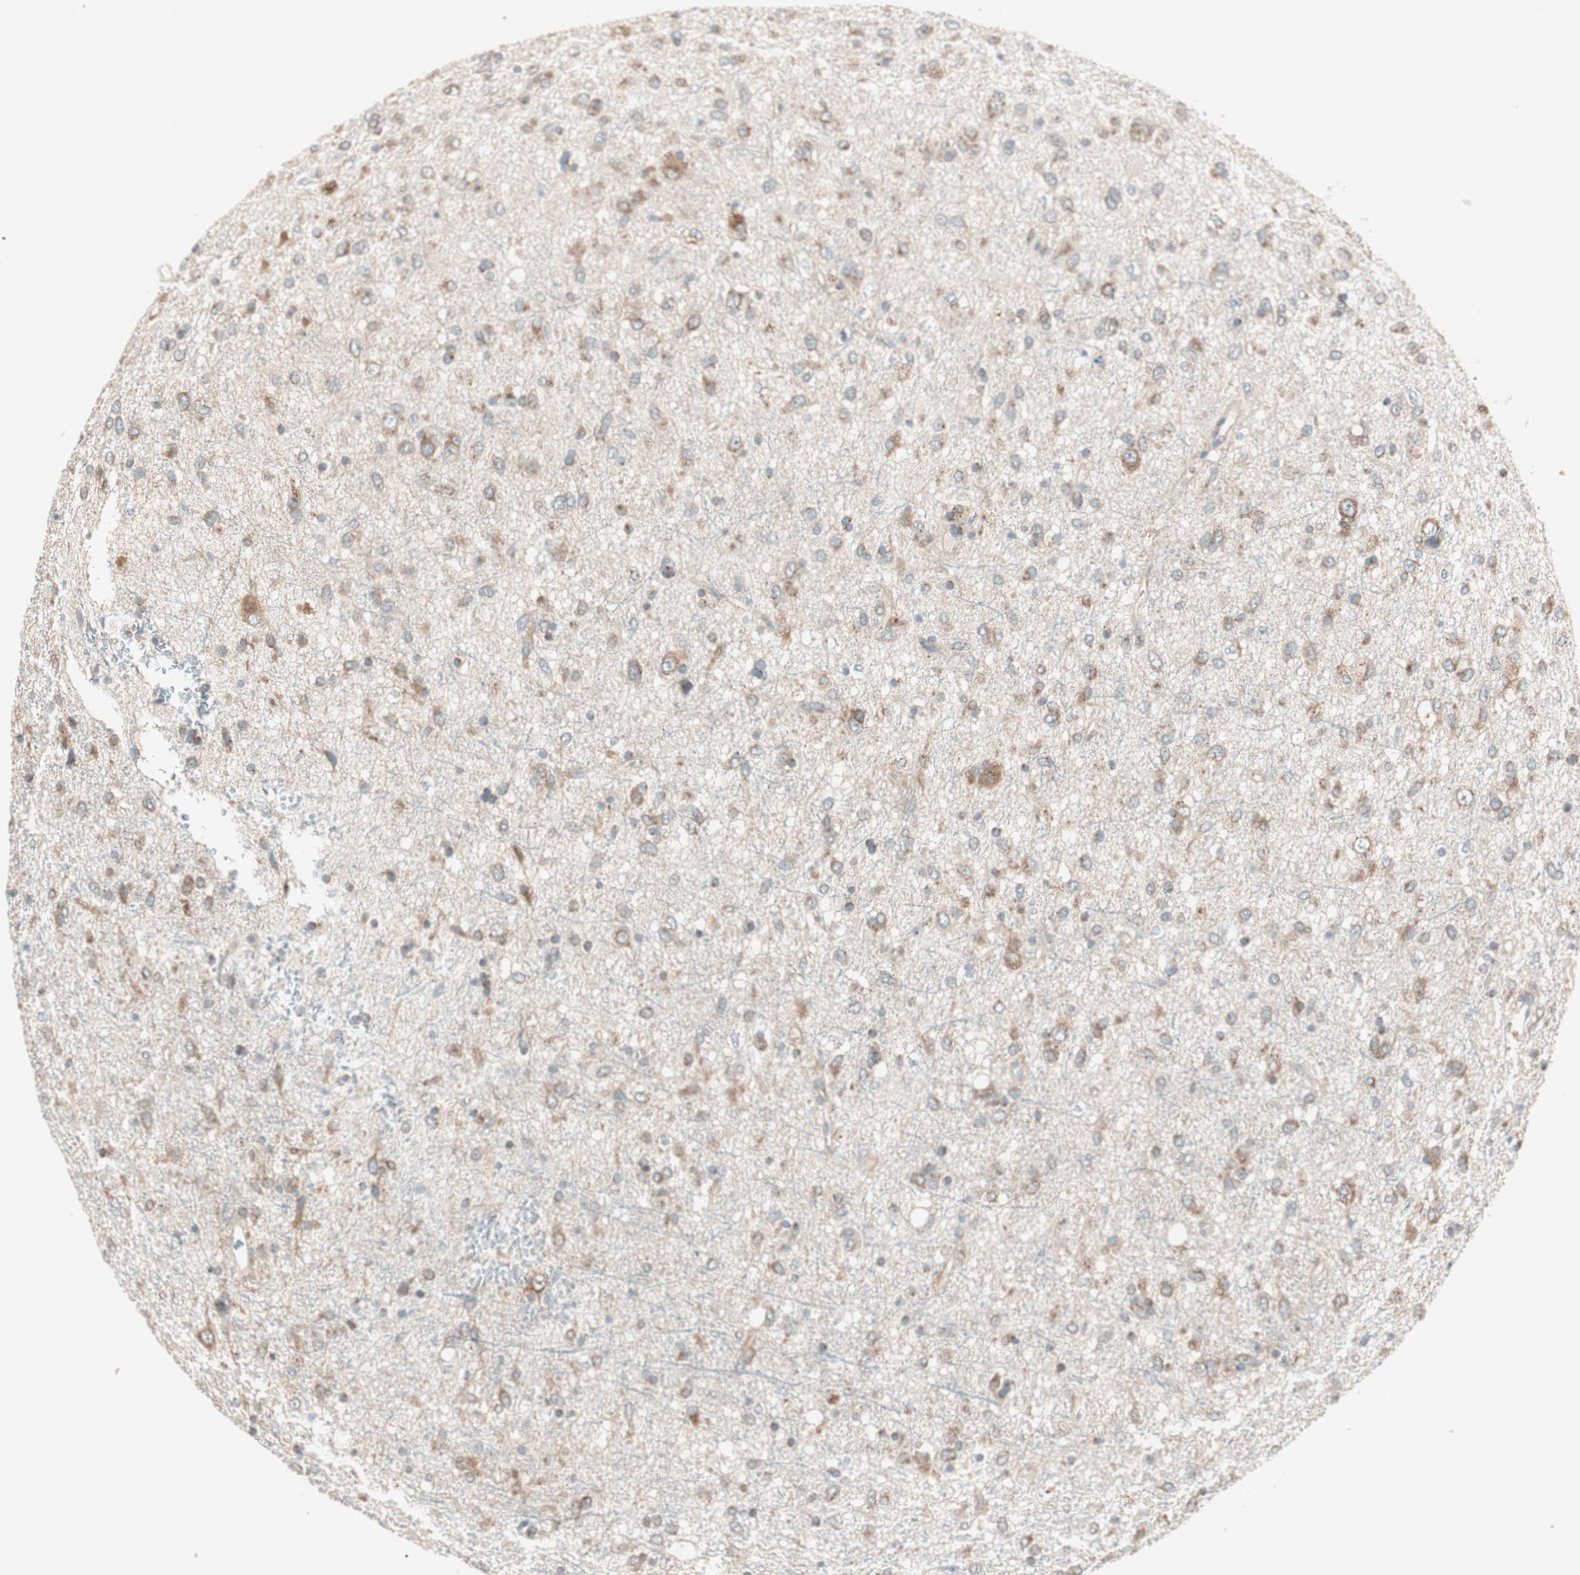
{"staining": {"intensity": "moderate", "quantity": "25%-75%", "location": "cytoplasmic/membranous"}, "tissue": "glioma", "cell_type": "Tumor cells", "image_type": "cancer", "snomed": [{"axis": "morphology", "description": "Glioma, malignant, Low grade"}, {"axis": "topography", "description": "Brain"}], "caption": "Immunohistochemical staining of human glioma demonstrates medium levels of moderate cytoplasmic/membranous protein positivity in approximately 25%-75% of tumor cells.", "gene": "SEC16A", "patient": {"sex": "male", "age": 77}}